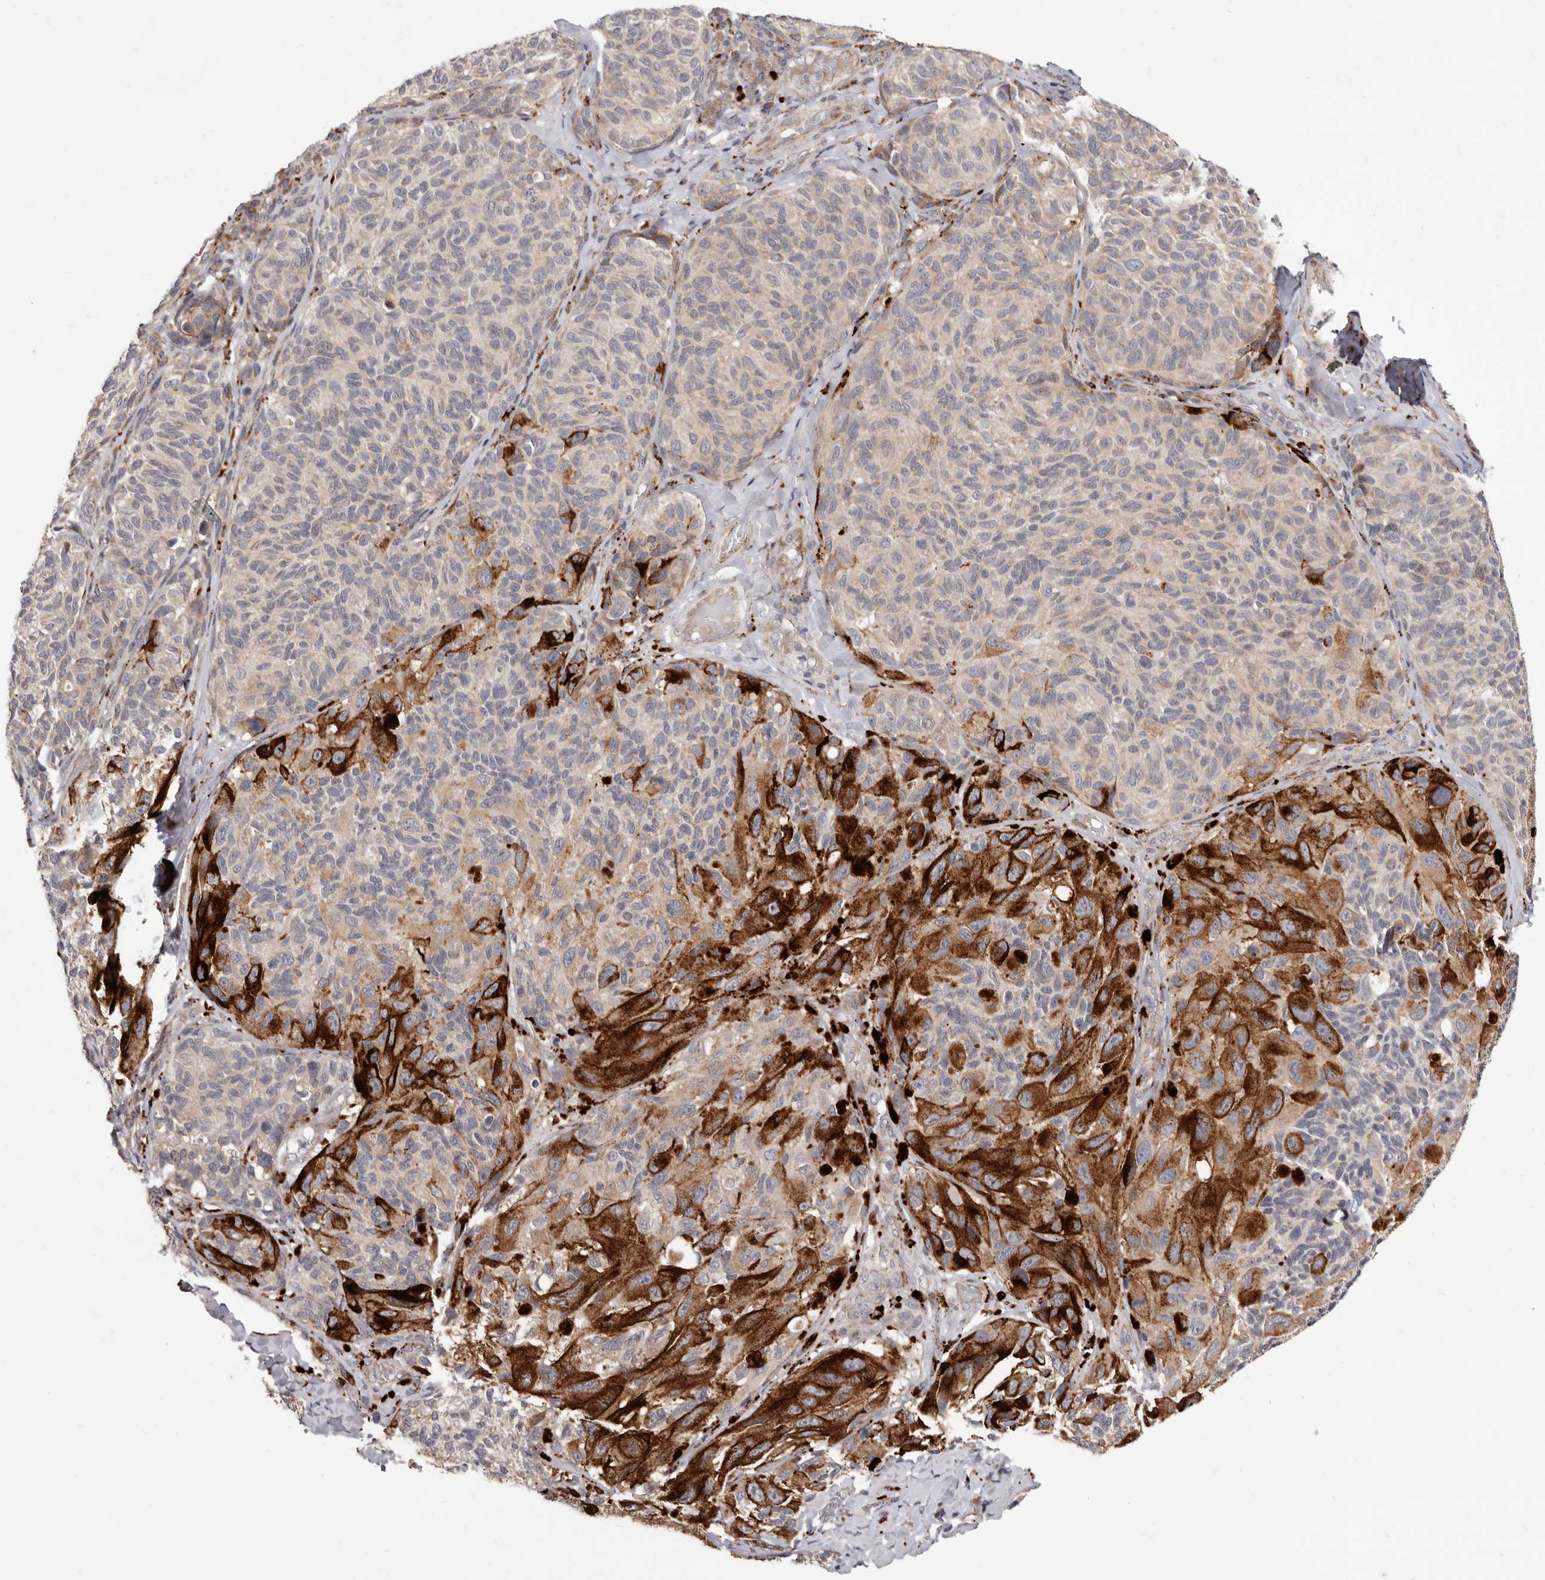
{"staining": {"intensity": "strong", "quantity": "25%-75%", "location": "cytoplasmic/membranous"}, "tissue": "melanoma", "cell_type": "Tumor cells", "image_type": "cancer", "snomed": [{"axis": "morphology", "description": "Malignant melanoma, NOS"}, {"axis": "topography", "description": "Skin"}], "caption": "Protein expression analysis of melanoma demonstrates strong cytoplasmic/membranous staining in approximately 25%-75% of tumor cells. (IHC, brightfield microscopy, high magnification).", "gene": "TOR3A", "patient": {"sex": "female", "age": 73}}